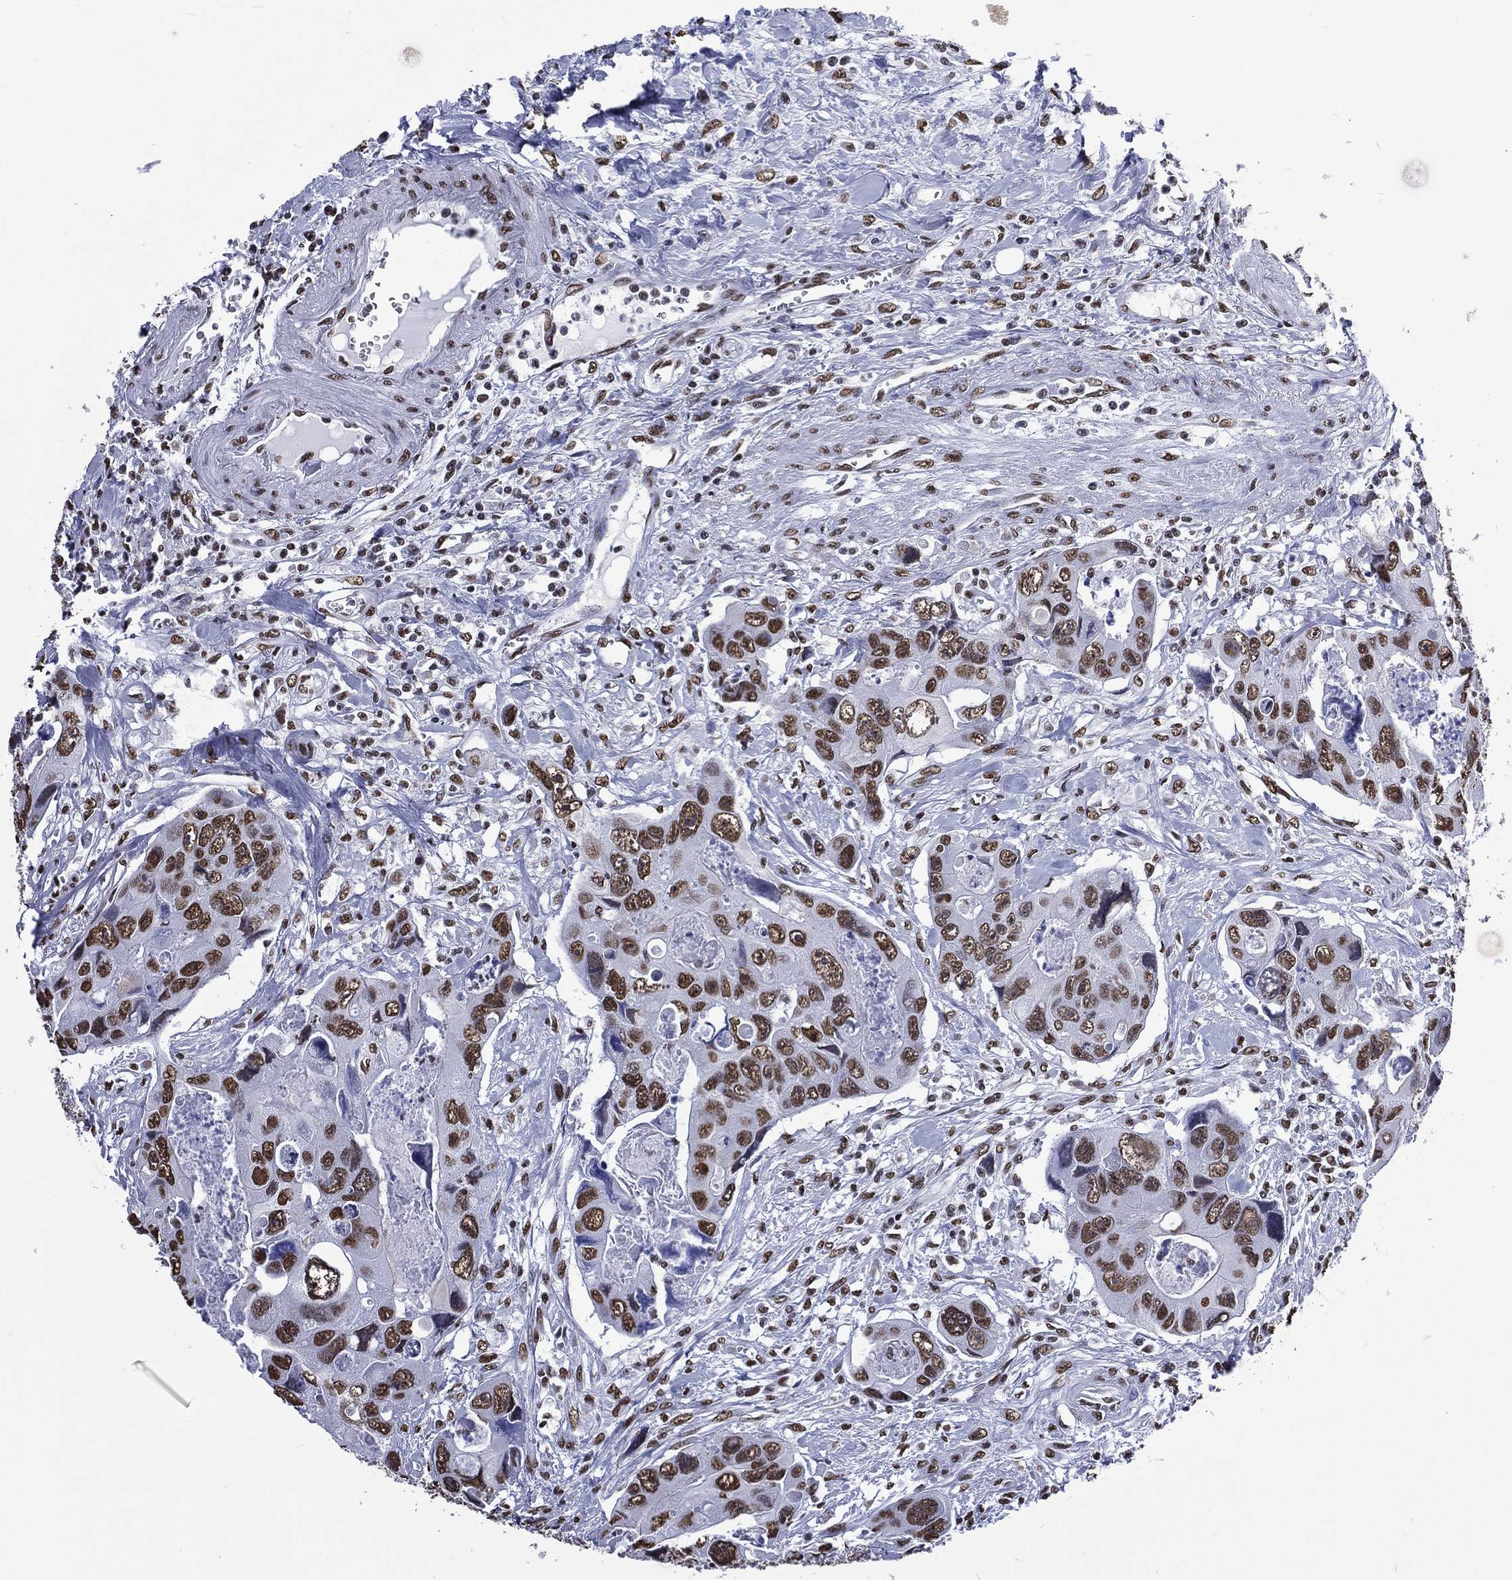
{"staining": {"intensity": "strong", "quantity": ">75%", "location": "nuclear"}, "tissue": "colorectal cancer", "cell_type": "Tumor cells", "image_type": "cancer", "snomed": [{"axis": "morphology", "description": "Adenocarcinoma, NOS"}, {"axis": "topography", "description": "Rectum"}], "caption": "Immunohistochemical staining of colorectal cancer demonstrates high levels of strong nuclear protein expression in about >75% of tumor cells.", "gene": "RETREG2", "patient": {"sex": "male", "age": 62}}